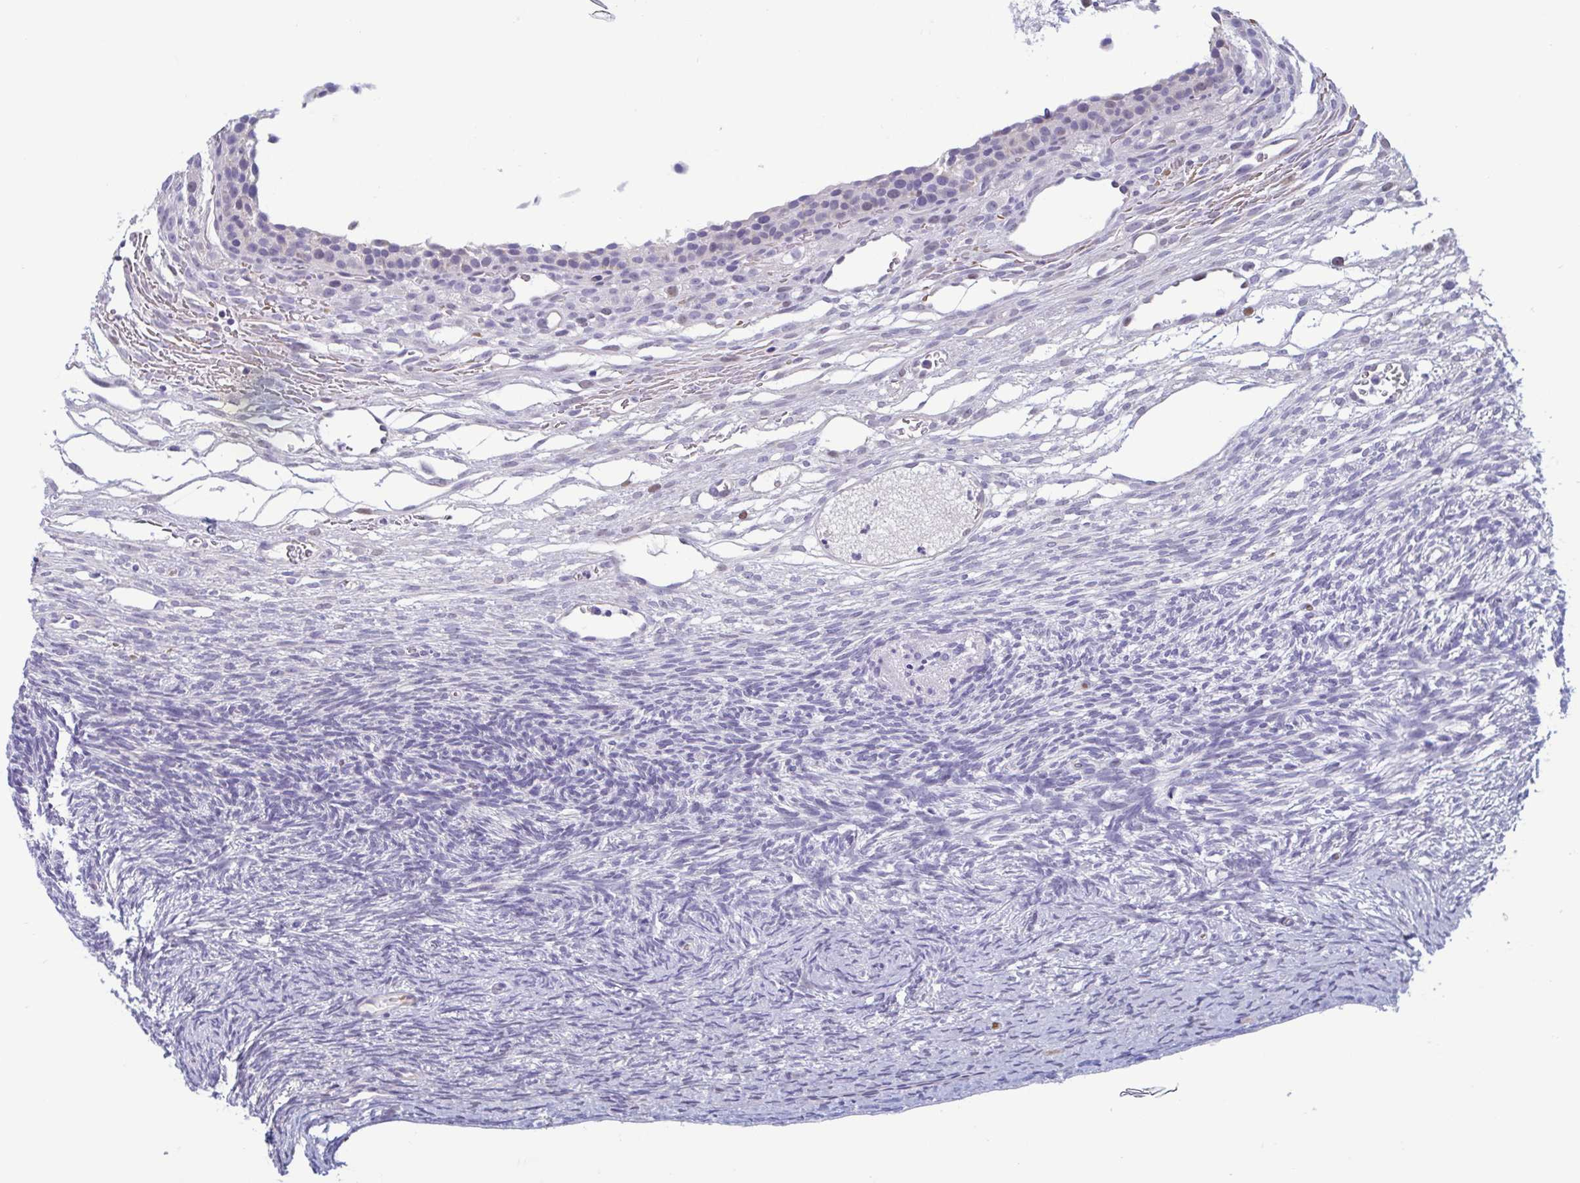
{"staining": {"intensity": "negative", "quantity": "none", "location": "none"}, "tissue": "ovary", "cell_type": "Follicle cells", "image_type": "normal", "snomed": [{"axis": "morphology", "description": "Normal tissue, NOS"}, {"axis": "topography", "description": "Ovary"}], "caption": "An IHC histopathology image of unremarkable ovary is shown. There is no staining in follicle cells of ovary.", "gene": "MORC4", "patient": {"sex": "female", "age": 34}}